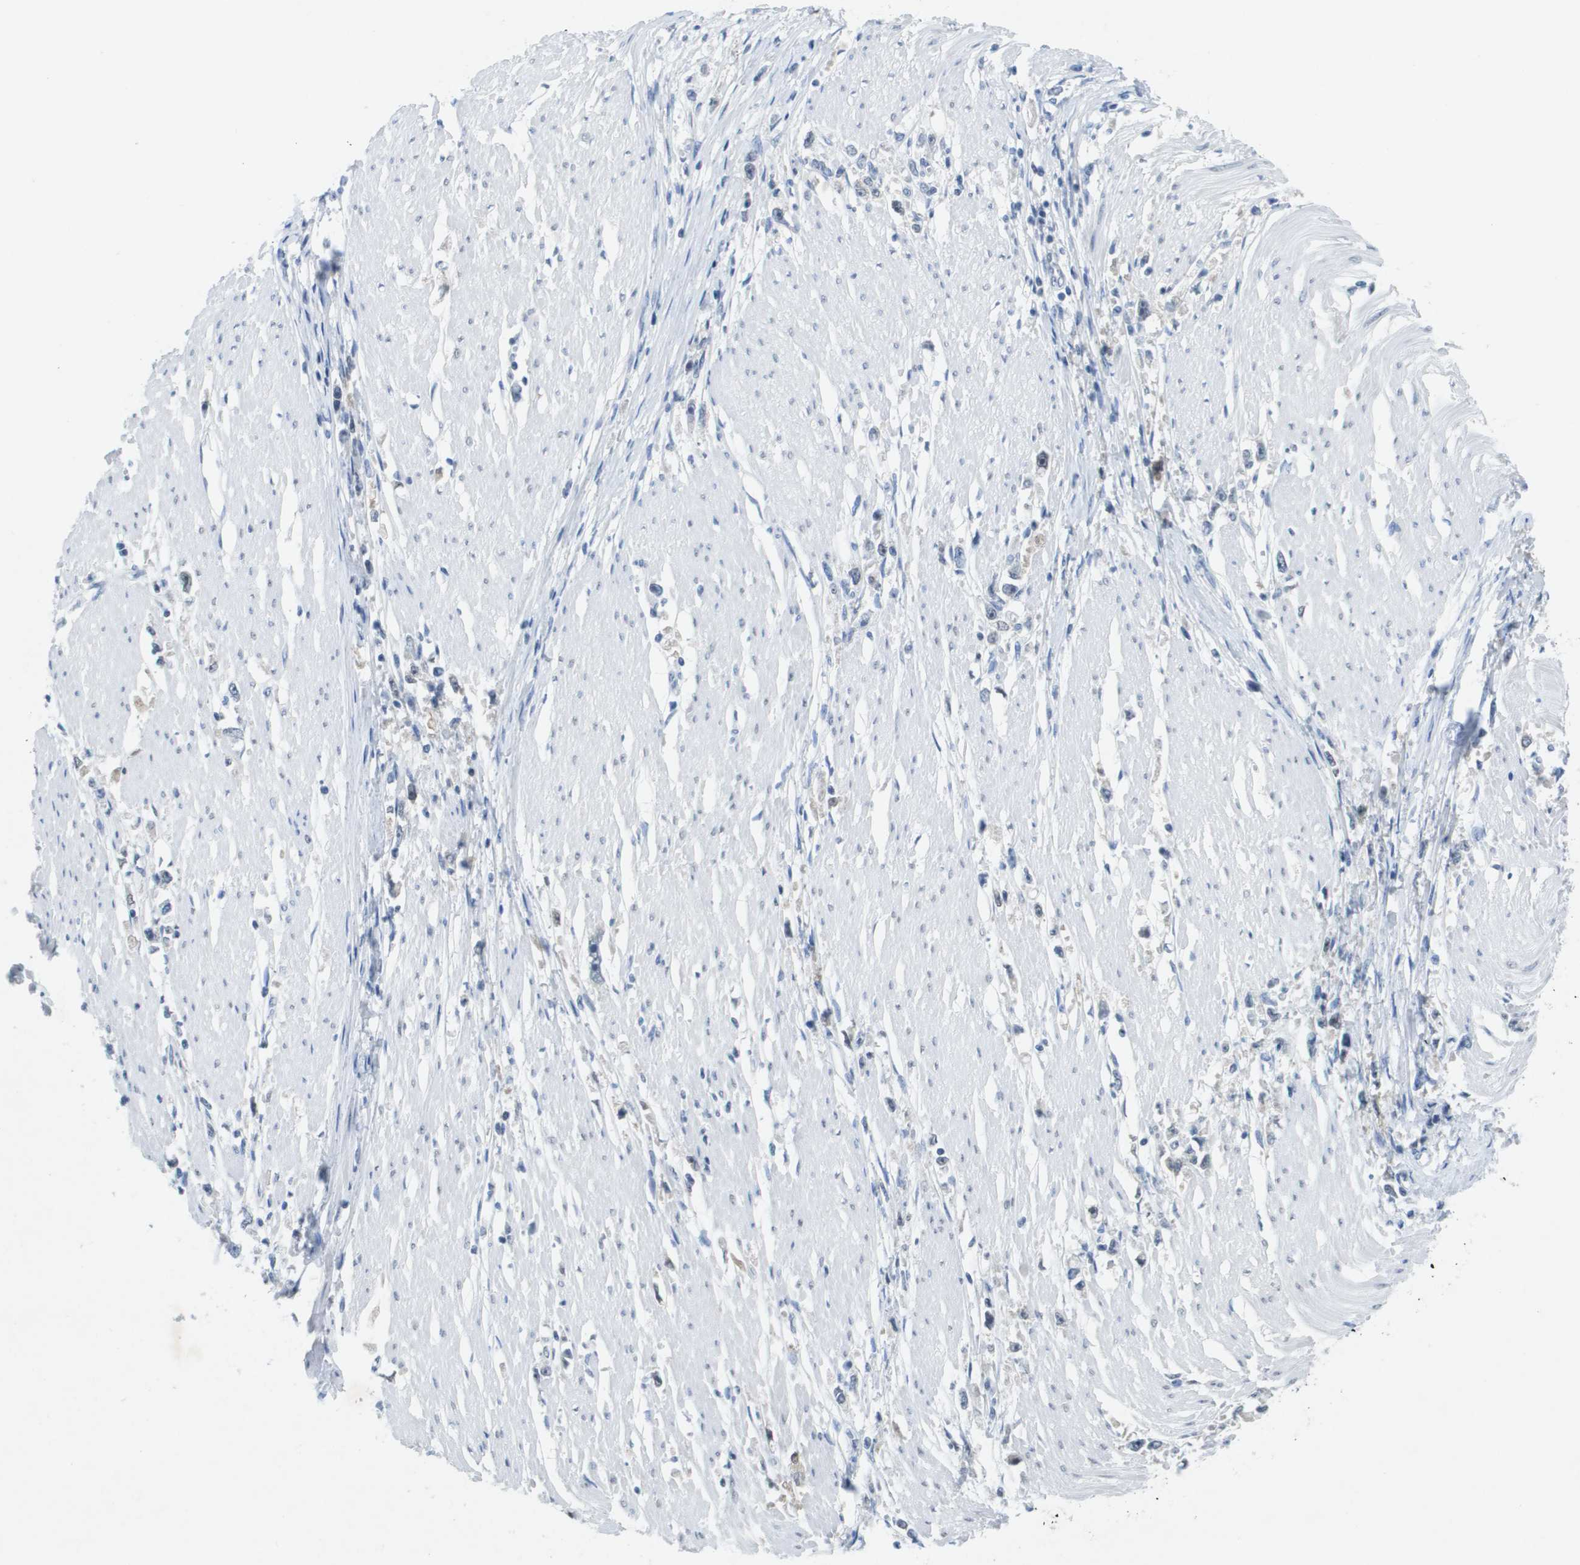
{"staining": {"intensity": "negative", "quantity": "none", "location": "none"}, "tissue": "stomach cancer", "cell_type": "Tumor cells", "image_type": "cancer", "snomed": [{"axis": "morphology", "description": "Adenocarcinoma, NOS"}, {"axis": "topography", "description": "Stomach"}], "caption": "A photomicrograph of adenocarcinoma (stomach) stained for a protein shows no brown staining in tumor cells. (Brightfield microscopy of DAB immunohistochemistry (IHC) at high magnification).", "gene": "TP53RK", "patient": {"sex": "female", "age": 59}}